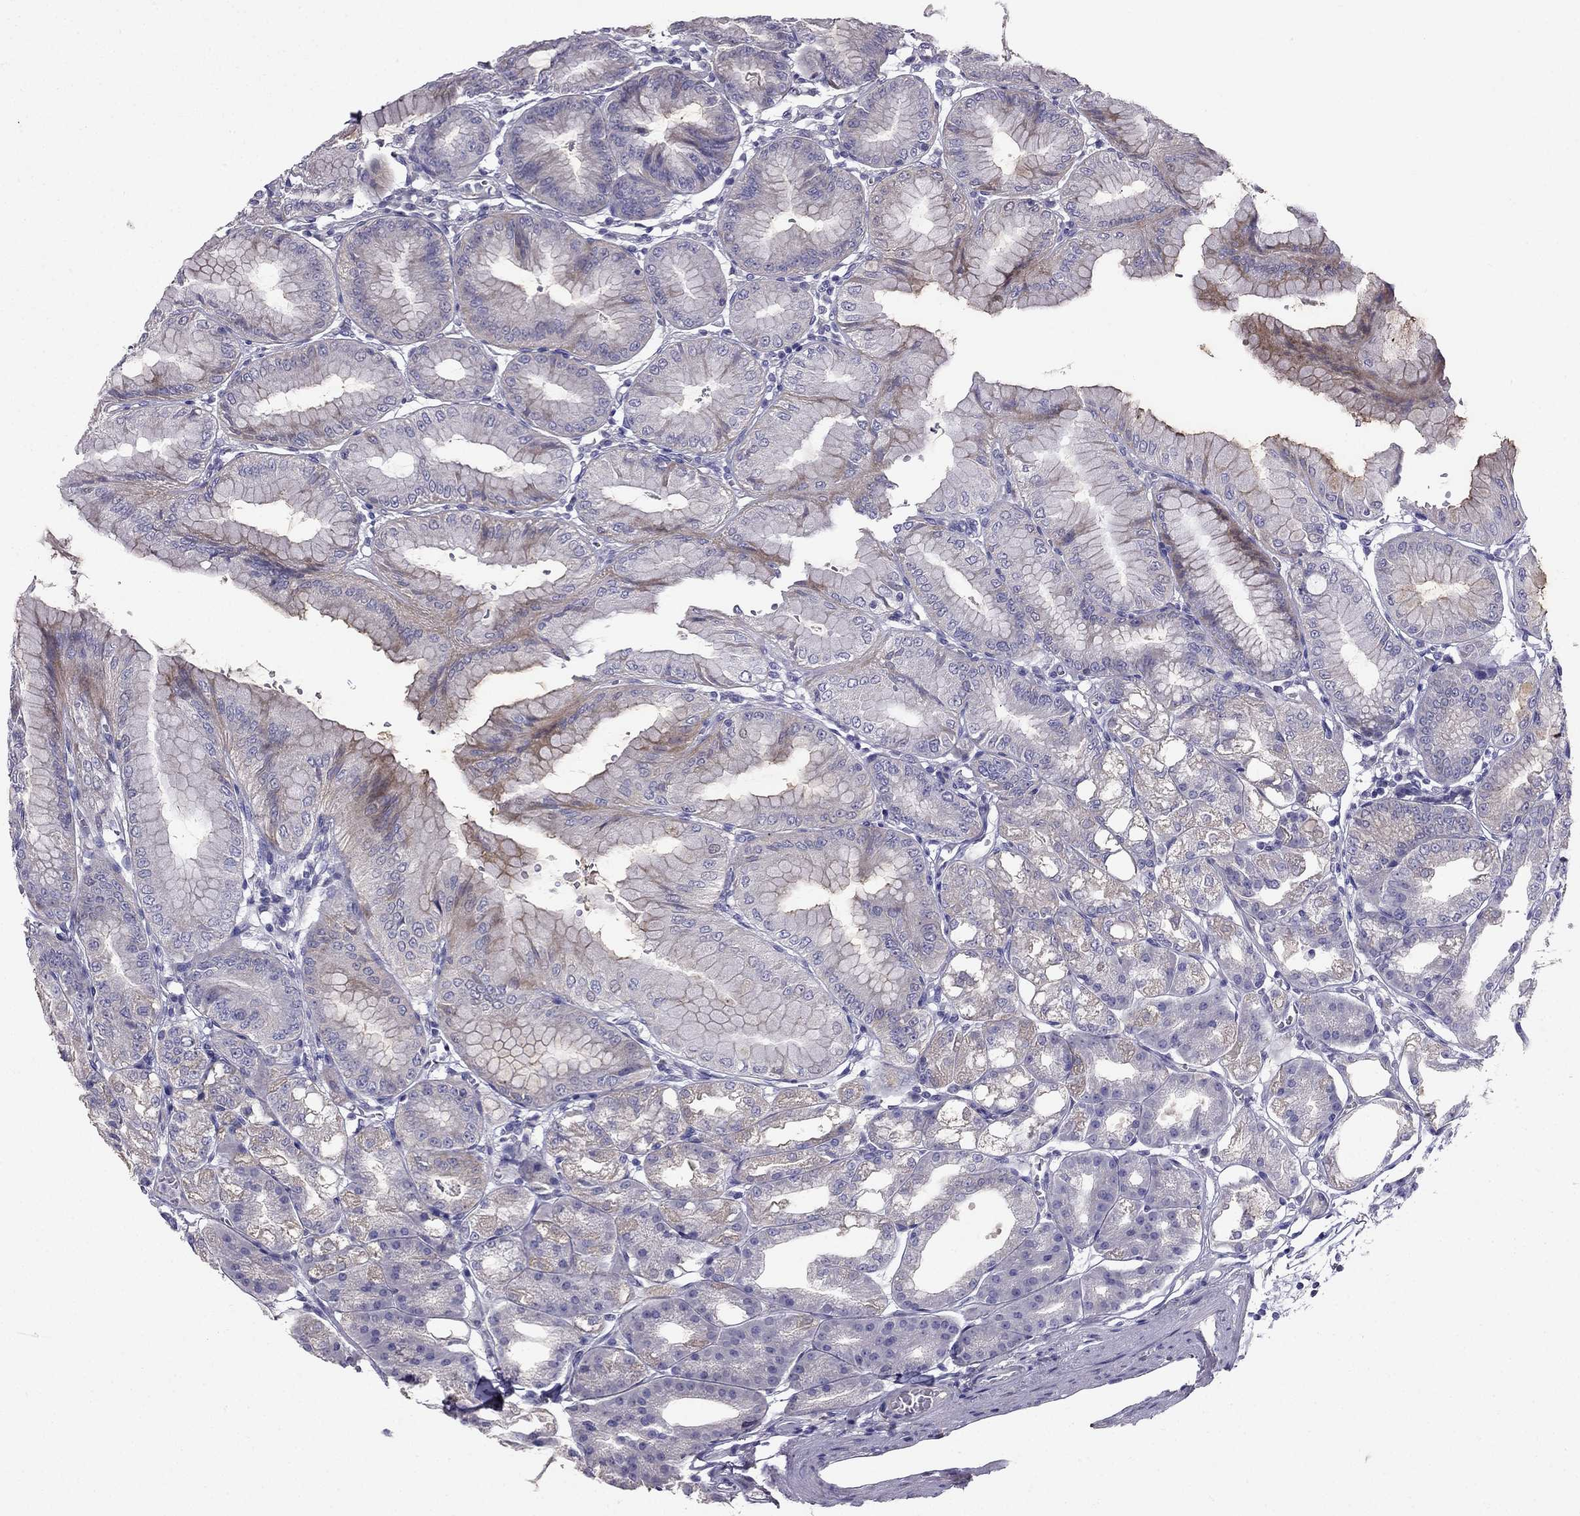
{"staining": {"intensity": "moderate", "quantity": "25%-75%", "location": "cytoplasmic/membranous"}, "tissue": "stomach", "cell_type": "Glandular cells", "image_type": "normal", "snomed": [{"axis": "morphology", "description": "Normal tissue, NOS"}, {"axis": "topography", "description": "Stomach"}], "caption": "An image of stomach stained for a protein exhibits moderate cytoplasmic/membranous brown staining in glandular cells. (DAB IHC, brown staining for protein, blue staining for nuclei).", "gene": "AS3MT", "patient": {"sex": "male", "age": 71}}